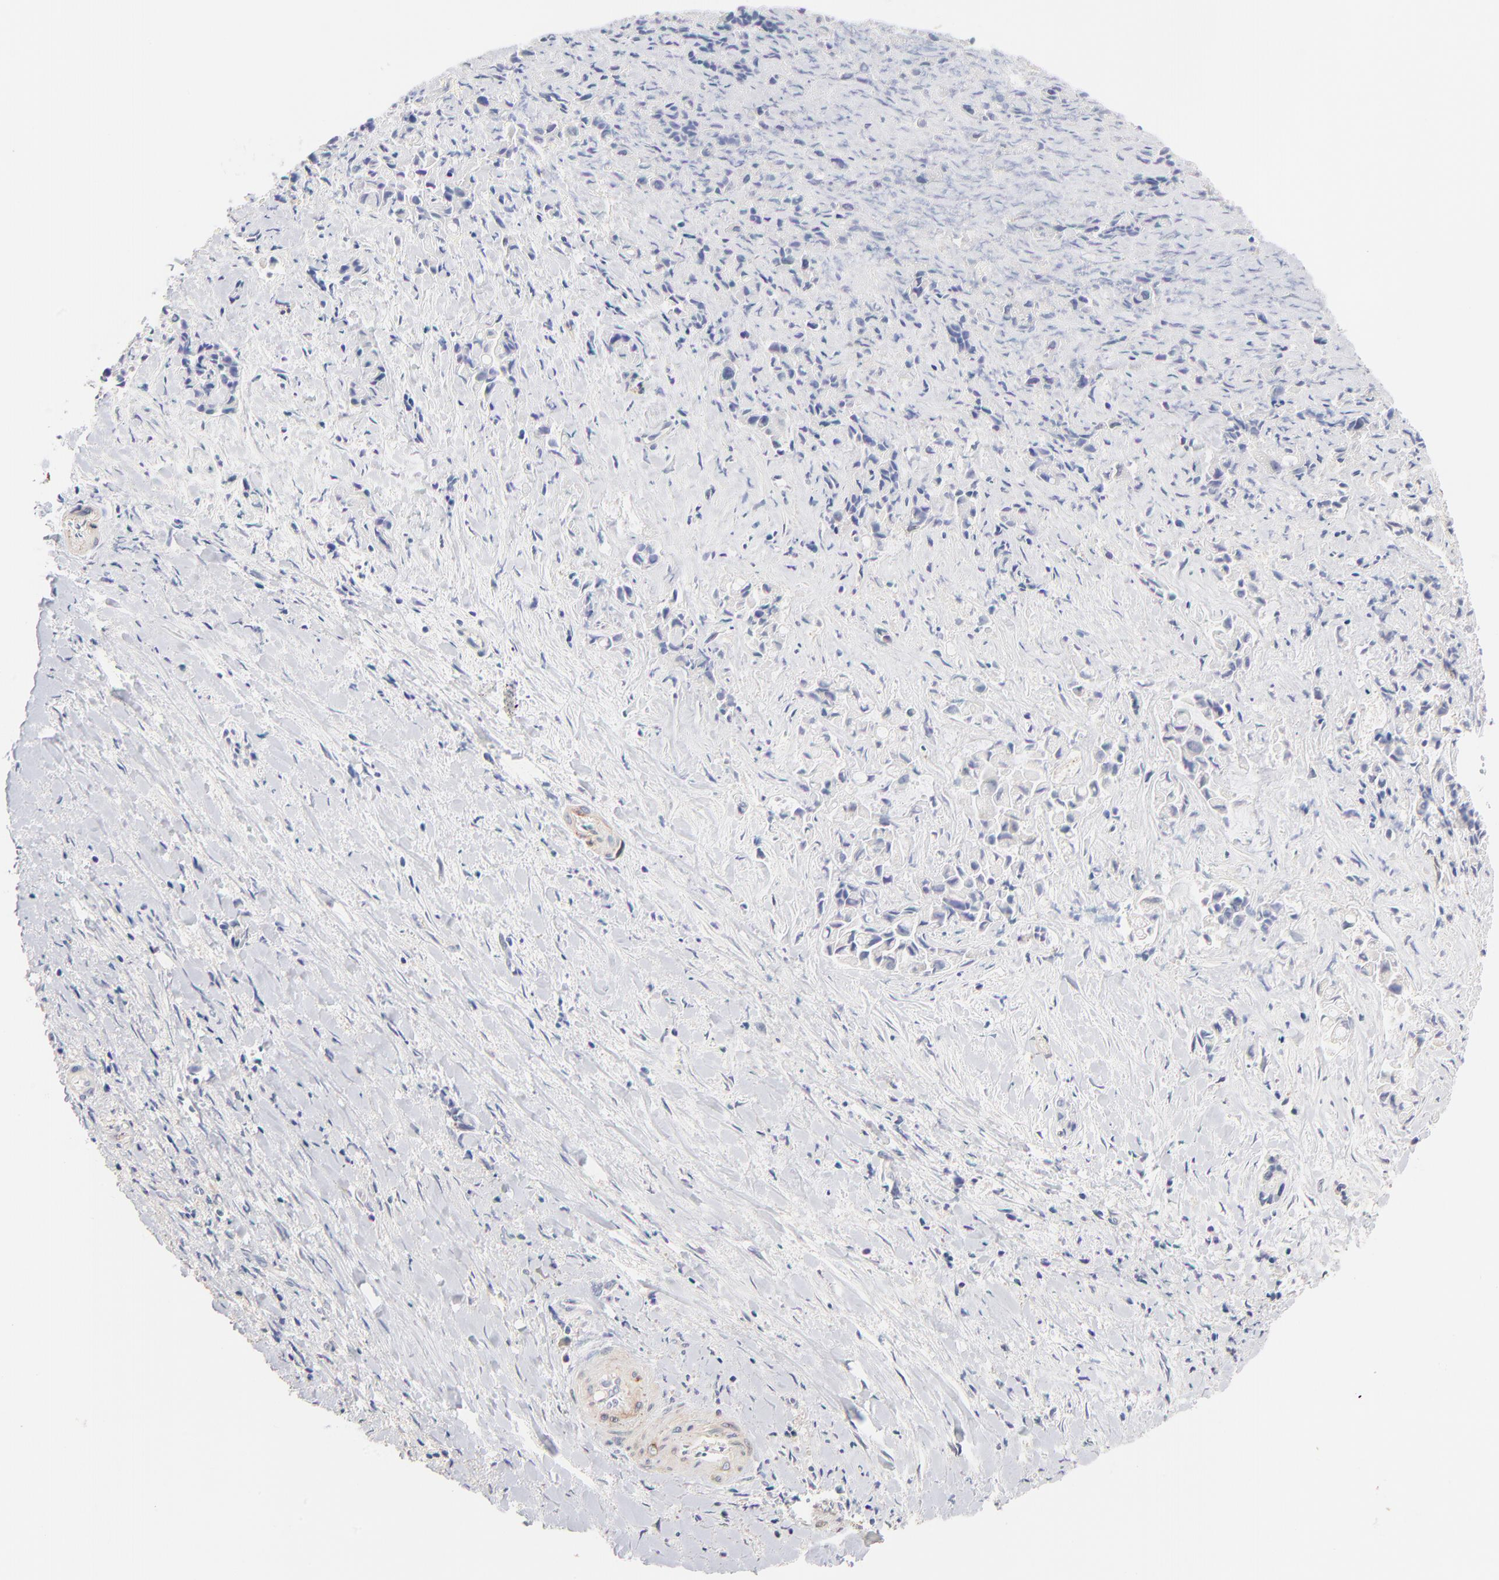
{"staining": {"intensity": "negative", "quantity": "none", "location": "none"}, "tissue": "liver cancer", "cell_type": "Tumor cells", "image_type": "cancer", "snomed": [{"axis": "morphology", "description": "Cholangiocarcinoma"}, {"axis": "topography", "description": "Liver"}], "caption": "Immunohistochemistry (IHC) of human liver cancer (cholangiocarcinoma) exhibits no staining in tumor cells.", "gene": "ITGA8", "patient": {"sex": "male", "age": 57}}